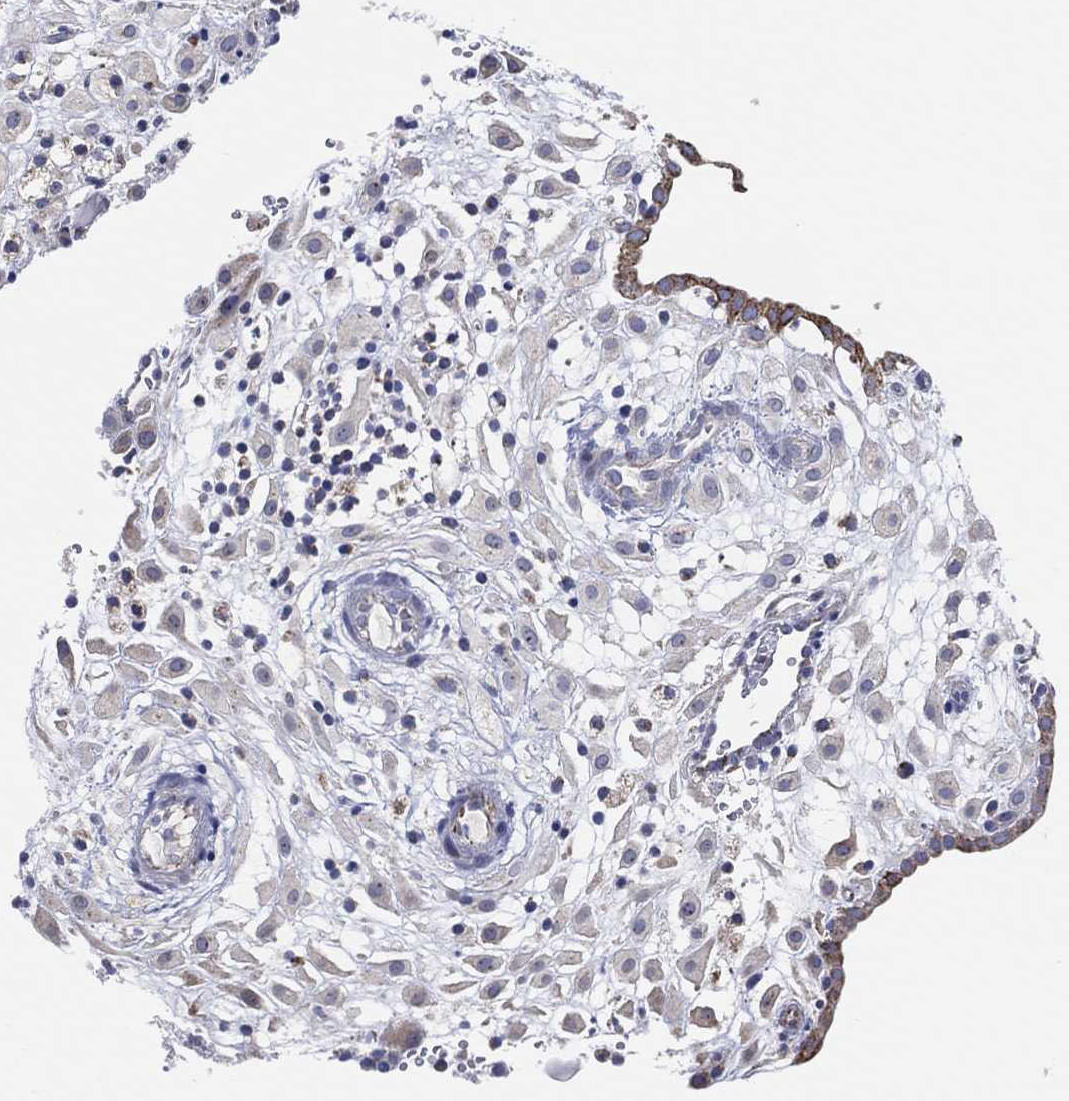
{"staining": {"intensity": "weak", "quantity": "<25%", "location": "cytoplasmic/membranous"}, "tissue": "placenta", "cell_type": "Decidual cells", "image_type": "normal", "snomed": [{"axis": "morphology", "description": "Normal tissue, NOS"}, {"axis": "topography", "description": "Placenta"}], "caption": "Immunohistochemistry histopathology image of unremarkable human placenta stained for a protein (brown), which demonstrates no staining in decidual cells.", "gene": "GCAT", "patient": {"sex": "female", "age": 24}}